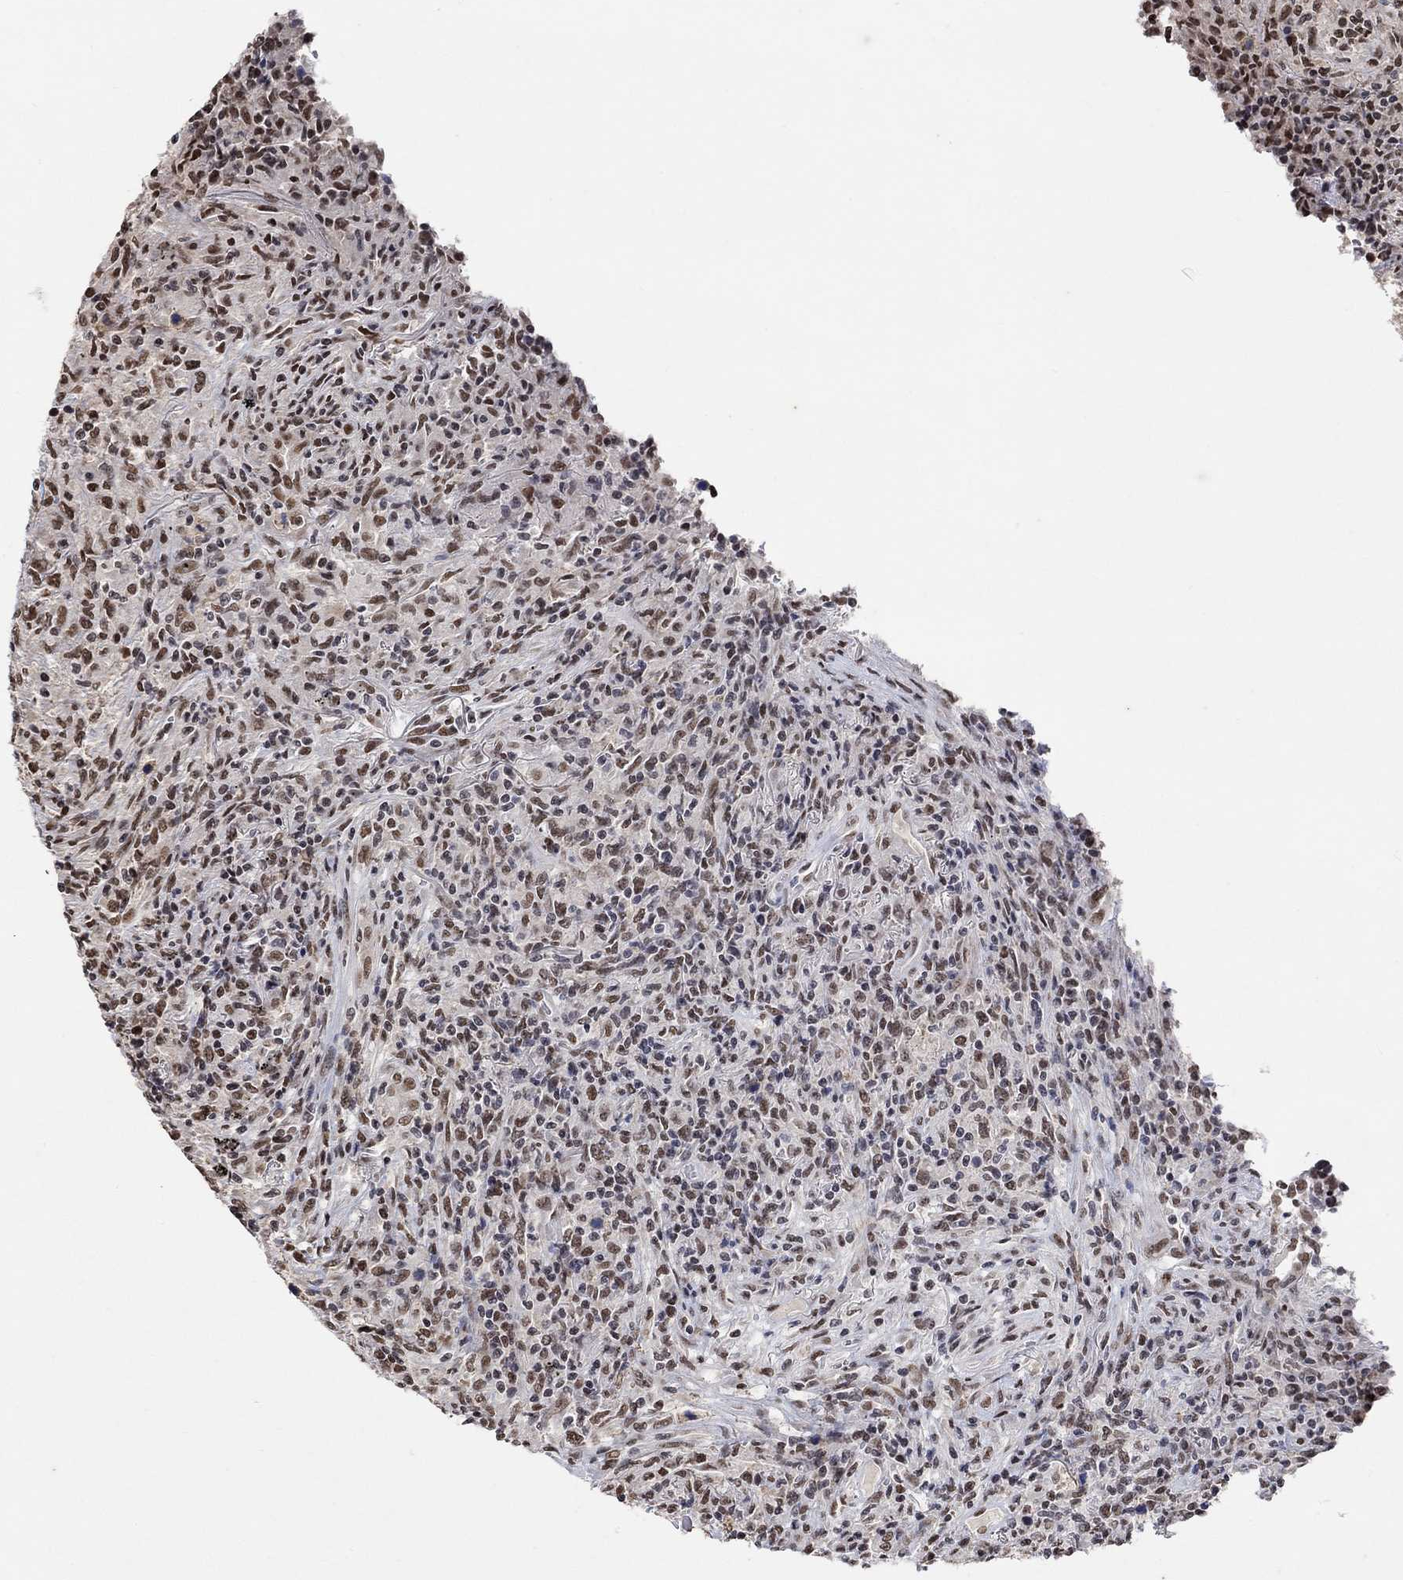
{"staining": {"intensity": "moderate", "quantity": ">75%", "location": "nuclear"}, "tissue": "lymphoma", "cell_type": "Tumor cells", "image_type": "cancer", "snomed": [{"axis": "morphology", "description": "Malignant lymphoma, non-Hodgkin's type, High grade"}, {"axis": "topography", "description": "Lung"}], "caption": "Immunohistochemistry photomicrograph of neoplastic tissue: human malignant lymphoma, non-Hodgkin's type (high-grade) stained using immunohistochemistry exhibits medium levels of moderate protein expression localized specifically in the nuclear of tumor cells, appearing as a nuclear brown color.", "gene": "USP39", "patient": {"sex": "male", "age": 79}}